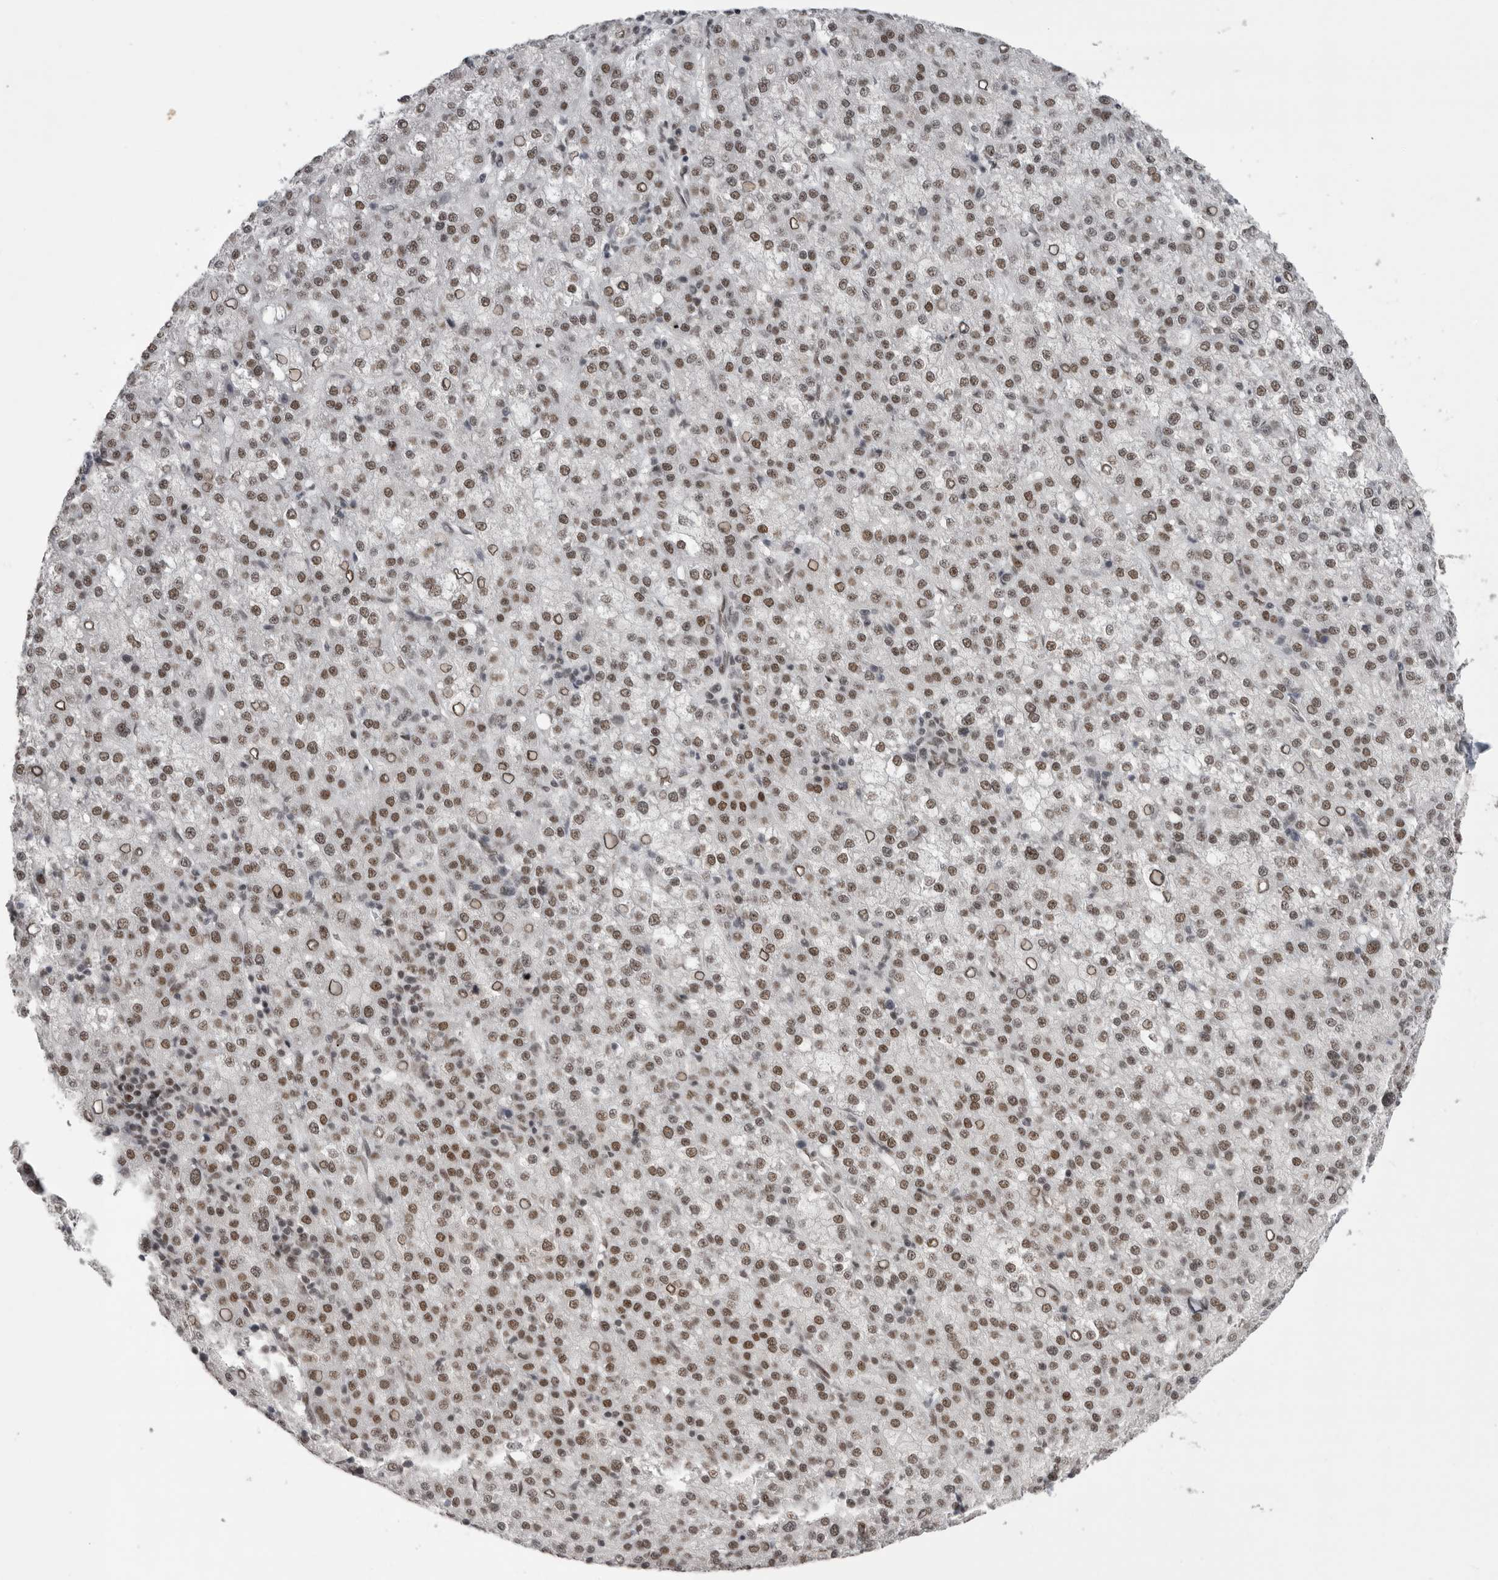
{"staining": {"intensity": "moderate", "quantity": ">75%", "location": "nuclear"}, "tissue": "liver cancer", "cell_type": "Tumor cells", "image_type": "cancer", "snomed": [{"axis": "morphology", "description": "Carcinoma, Hepatocellular, NOS"}, {"axis": "topography", "description": "Liver"}], "caption": "Tumor cells exhibit moderate nuclear expression in about >75% of cells in liver cancer (hepatocellular carcinoma).", "gene": "POU5F1", "patient": {"sex": "female", "age": 58}}